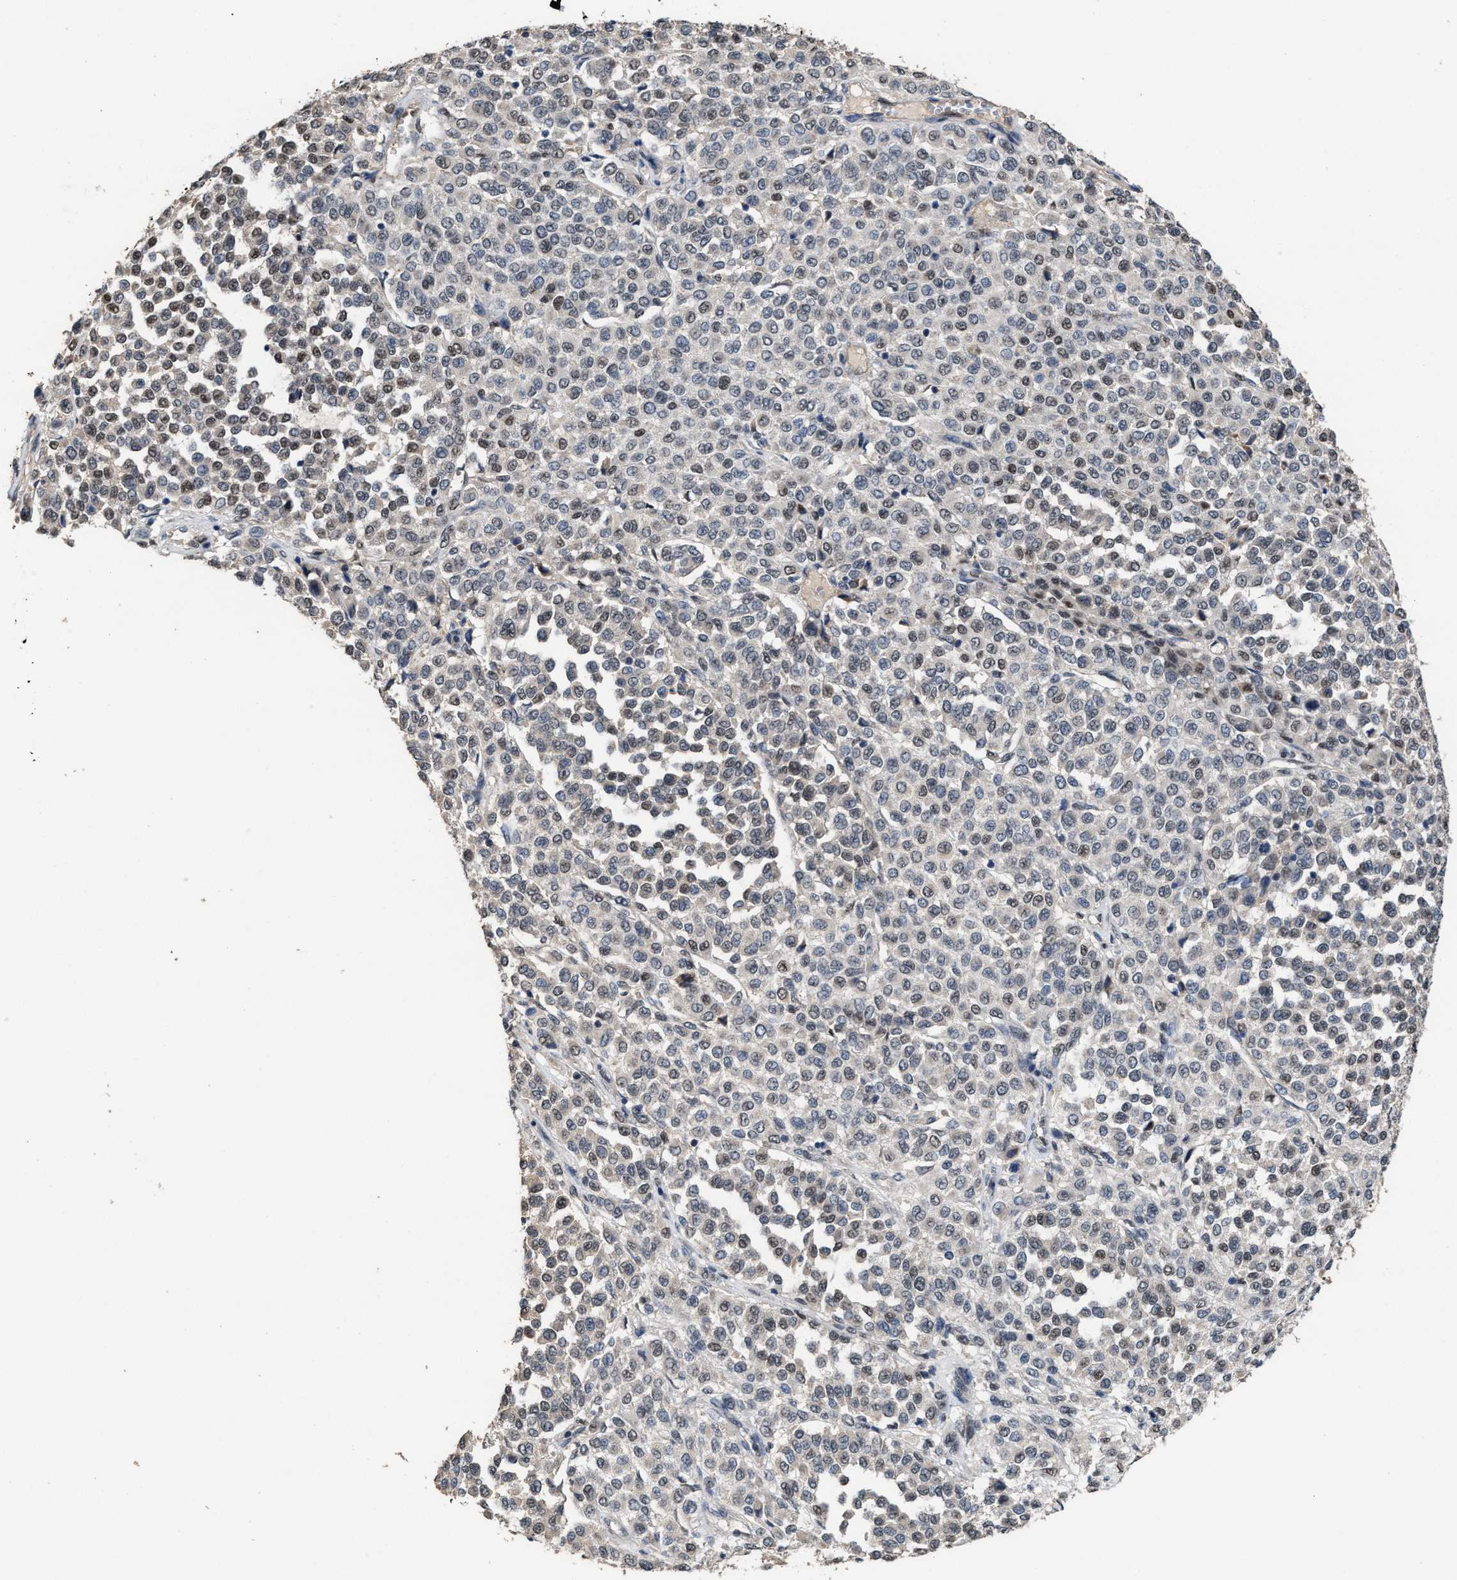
{"staining": {"intensity": "weak", "quantity": "25%-75%", "location": "nuclear"}, "tissue": "melanoma", "cell_type": "Tumor cells", "image_type": "cancer", "snomed": [{"axis": "morphology", "description": "Malignant melanoma, Metastatic site"}, {"axis": "topography", "description": "Pancreas"}], "caption": "Melanoma was stained to show a protein in brown. There is low levels of weak nuclear staining in about 25%-75% of tumor cells.", "gene": "ZNF20", "patient": {"sex": "female", "age": 30}}